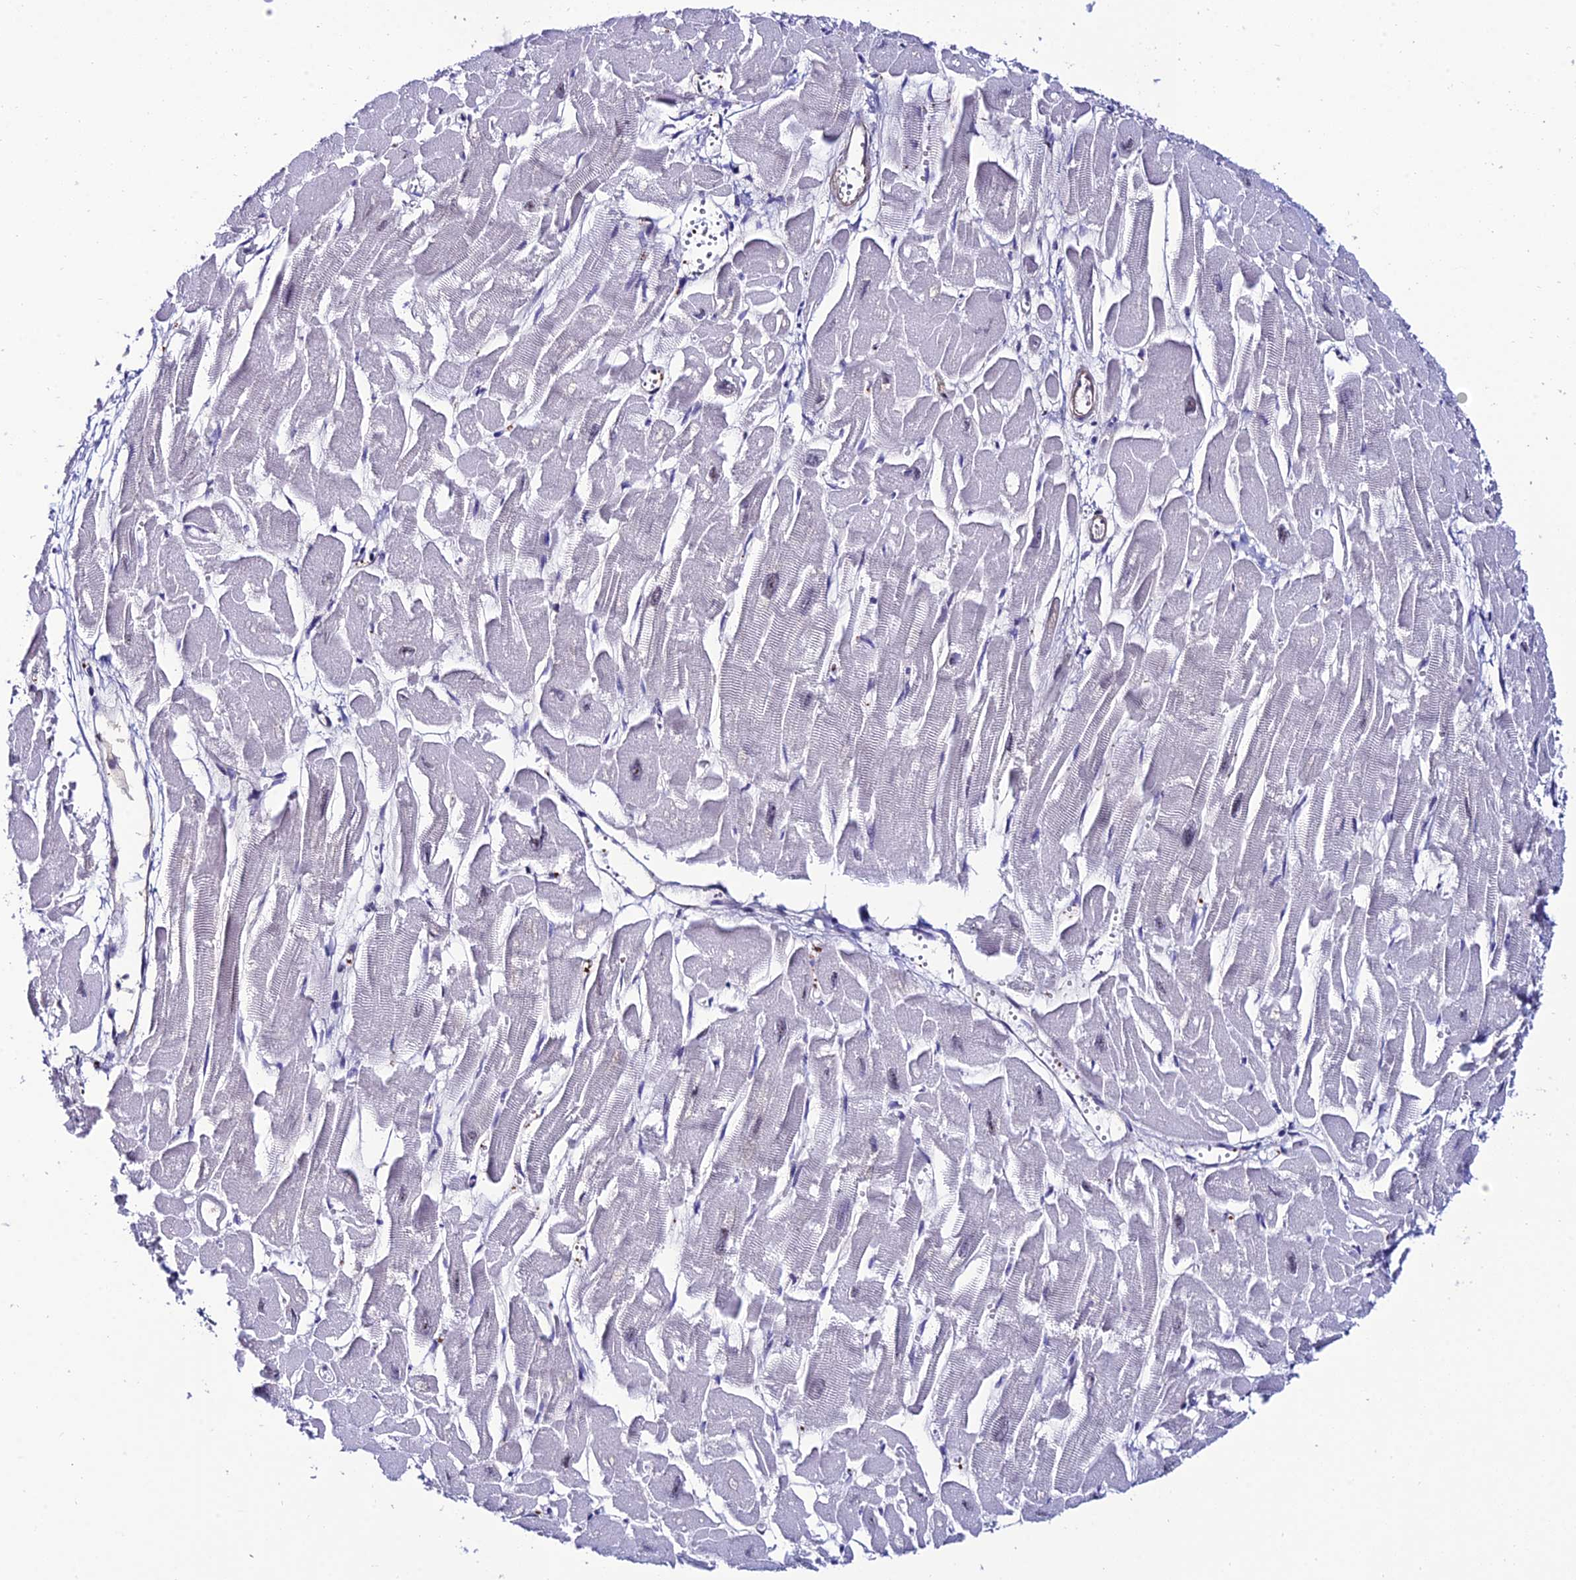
{"staining": {"intensity": "negative", "quantity": "none", "location": "none"}, "tissue": "heart muscle", "cell_type": "Cardiomyocytes", "image_type": "normal", "snomed": [{"axis": "morphology", "description": "Normal tissue, NOS"}, {"axis": "topography", "description": "Heart"}], "caption": "Cardiomyocytes show no significant positivity in normal heart muscle. (DAB (3,3'-diaminobenzidine) immunohistochemistry (IHC), high magnification).", "gene": "SYT15B", "patient": {"sex": "male", "age": 54}}